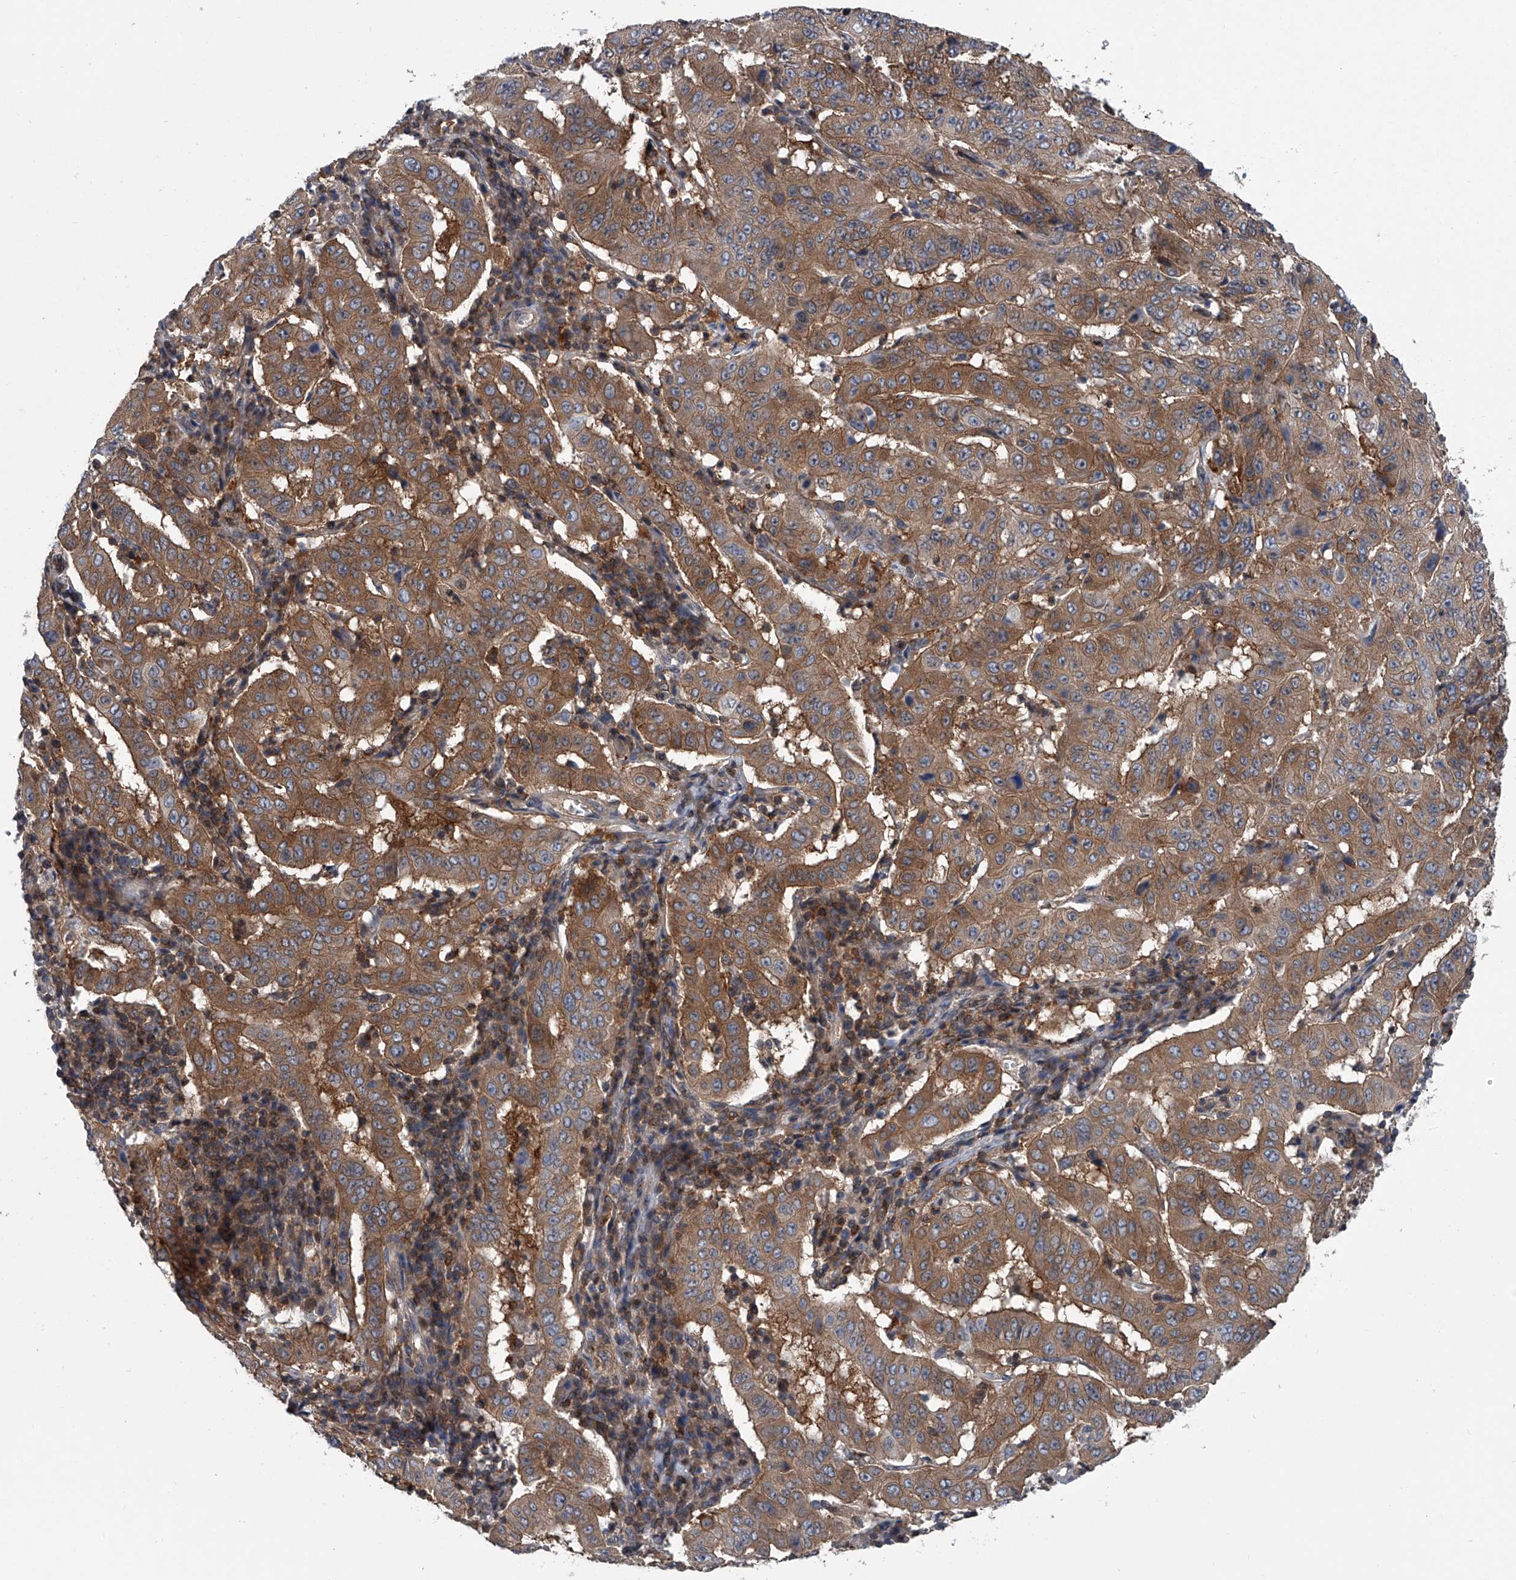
{"staining": {"intensity": "moderate", "quantity": ">75%", "location": "cytoplasmic/membranous"}, "tissue": "pancreatic cancer", "cell_type": "Tumor cells", "image_type": "cancer", "snomed": [{"axis": "morphology", "description": "Adenocarcinoma, NOS"}, {"axis": "topography", "description": "Pancreas"}], "caption": "The image shows immunohistochemical staining of pancreatic adenocarcinoma. There is moderate cytoplasmic/membranous positivity is present in approximately >75% of tumor cells.", "gene": "PPP2R5D", "patient": {"sex": "male", "age": 63}}